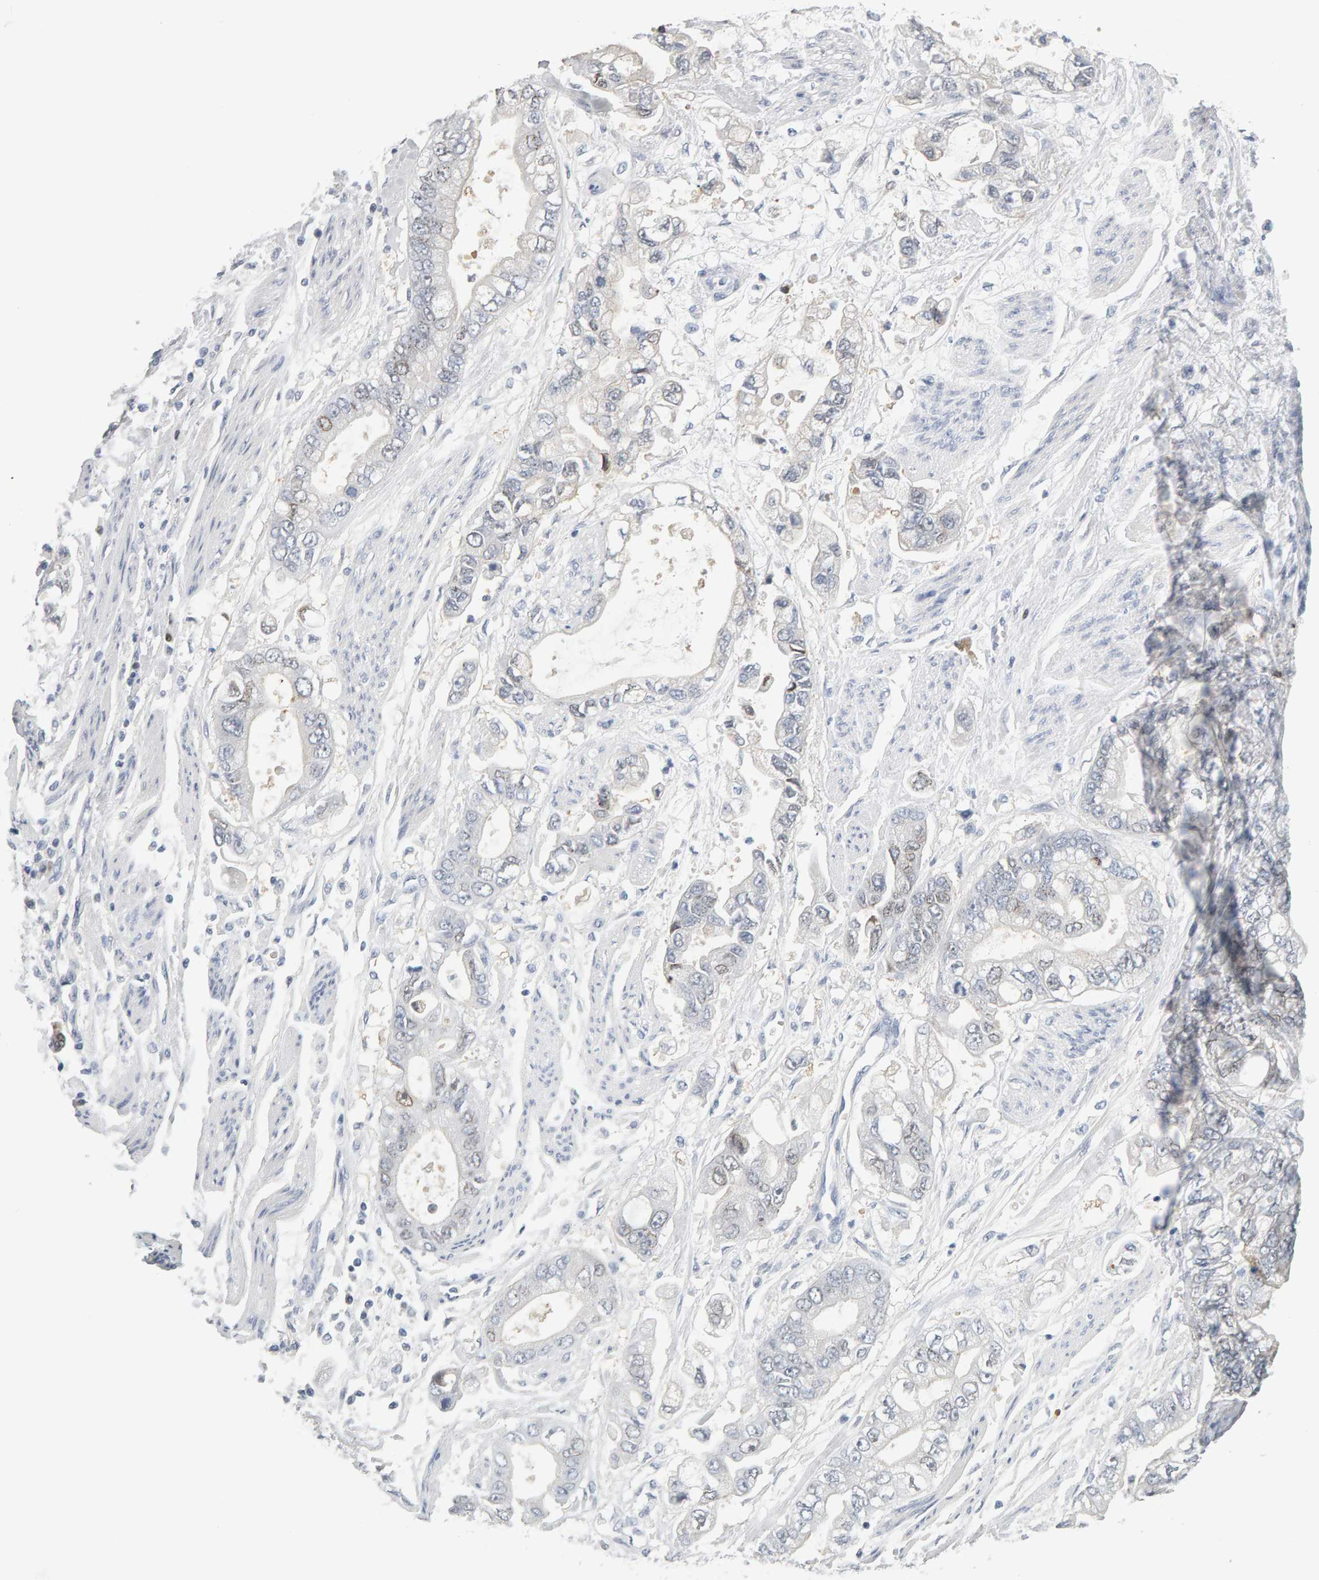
{"staining": {"intensity": "moderate", "quantity": "25%-75%", "location": "cytoplasmic/membranous"}, "tissue": "stomach cancer", "cell_type": "Tumor cells", "image_type": "cancer", "snomed": [{"axis": "morphology", "description": "Normal tissue, NOS"}, {"axis": "morphology", "description": "Adenocarcinoma, NOS"}, {"axis": "topography", "description": "Stomach"}], "caption": "Tumor cells demonstrate medium levels of moderate cytoplasmic/membranous expression in about 25%-75% of cells in stomach cancer.", "gene": "CTH", "patient": {"sex": "male", "age": 62}}